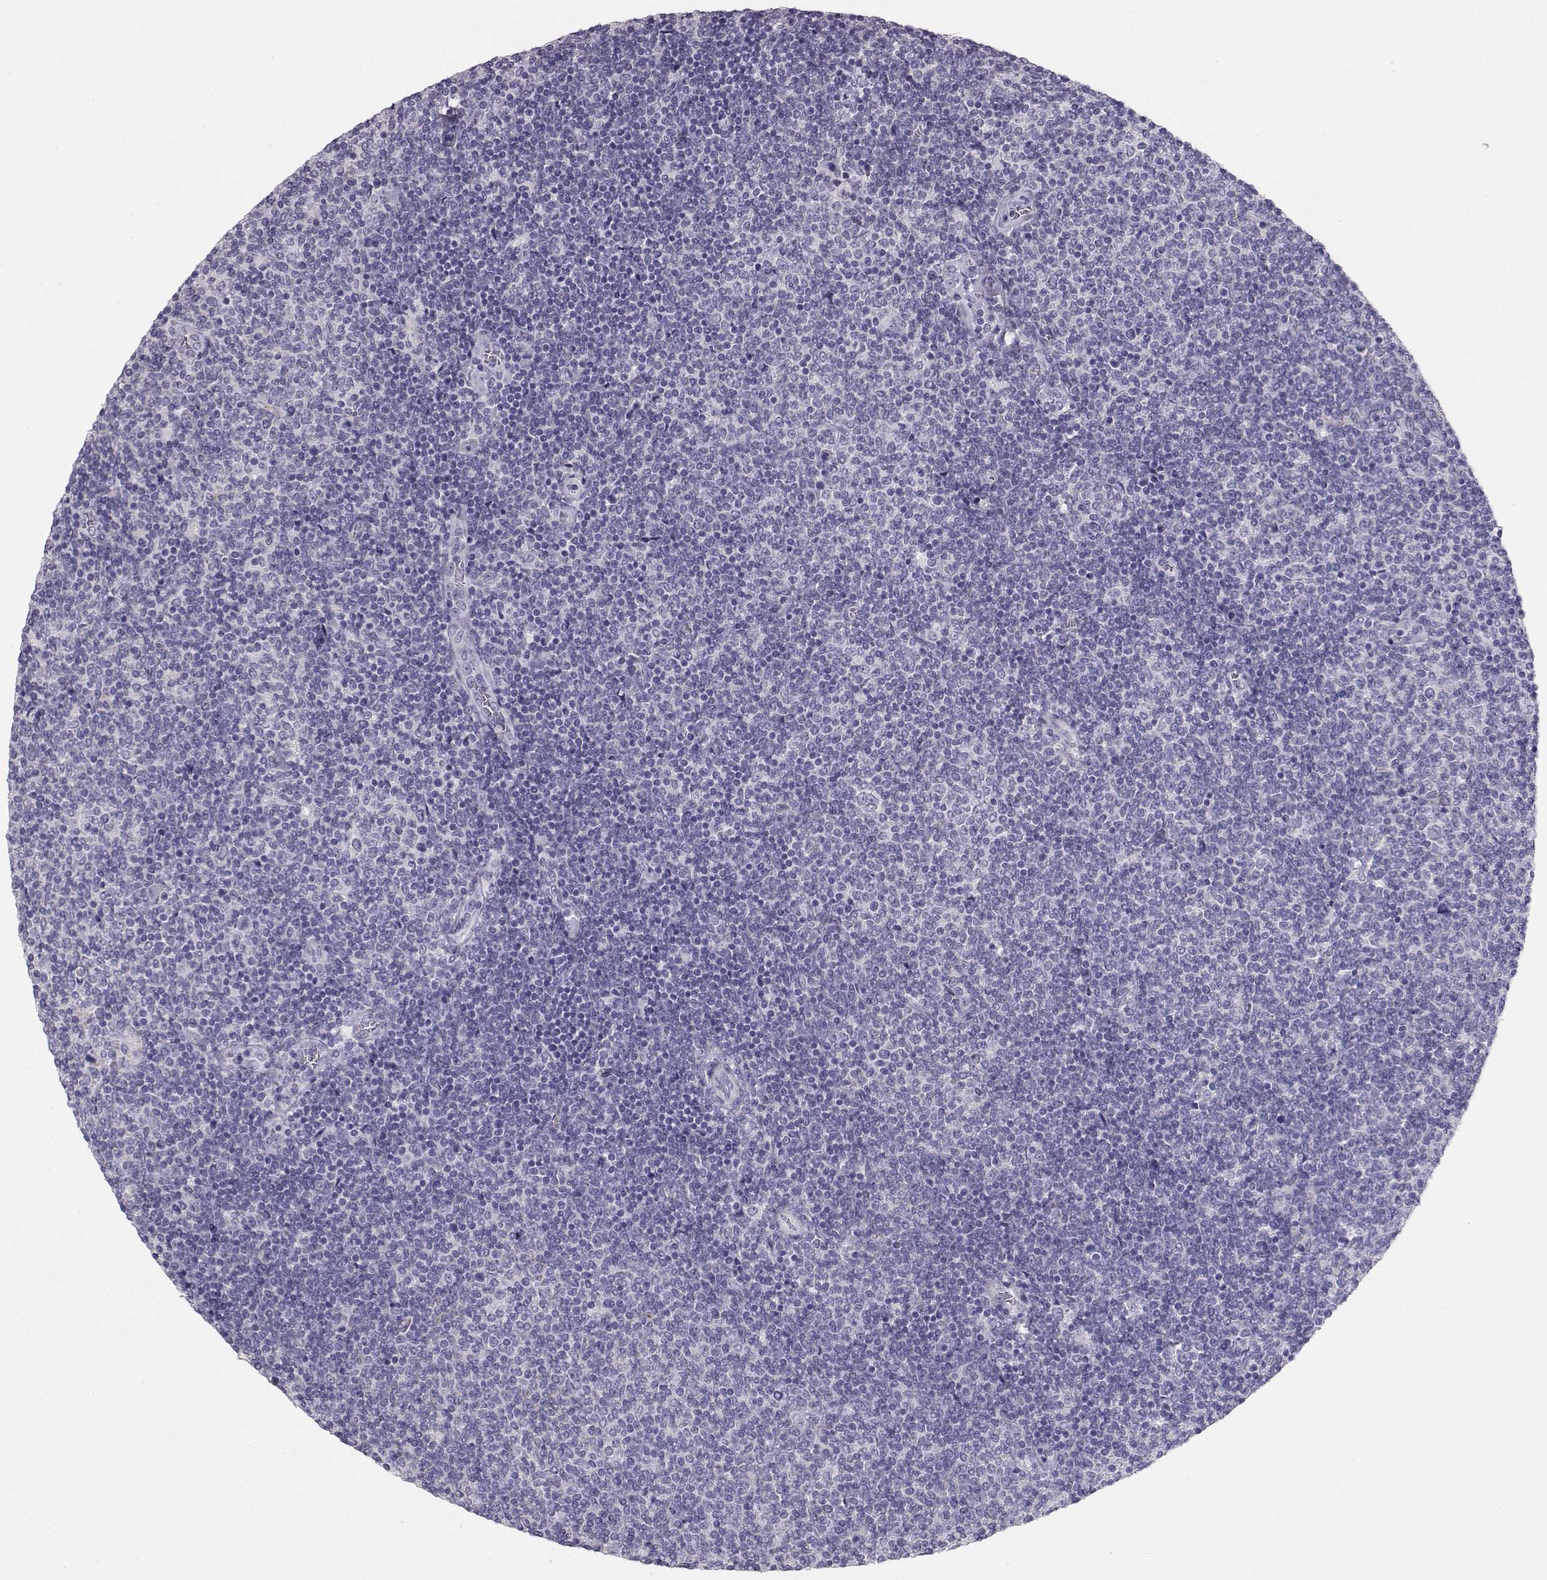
{"staining": {"intensity": "negative", "quantity": "none", "location": "none"}, "tissue": "lymphoma", "cell_type": "Tumor cells", "image_type": "cancer", "snomed": [{"axis": "morphology", "description": "Malignant lymphoma, non-Hodgkin's type, Low grade"}, {"axis": "topography", "description": "Lymph node"}], "caption": "Tumor cells are negative for protein expression in human low-grade malignant lymphoma, non-Hodgkin's type. The staining is performed using DAB (3,3'-diaminobenzidine) brown chromogen with nuclei counter-stained in using hematoxylin.", "gene": "LAMB3", "patient": {"sex": "male", "age": 52}}